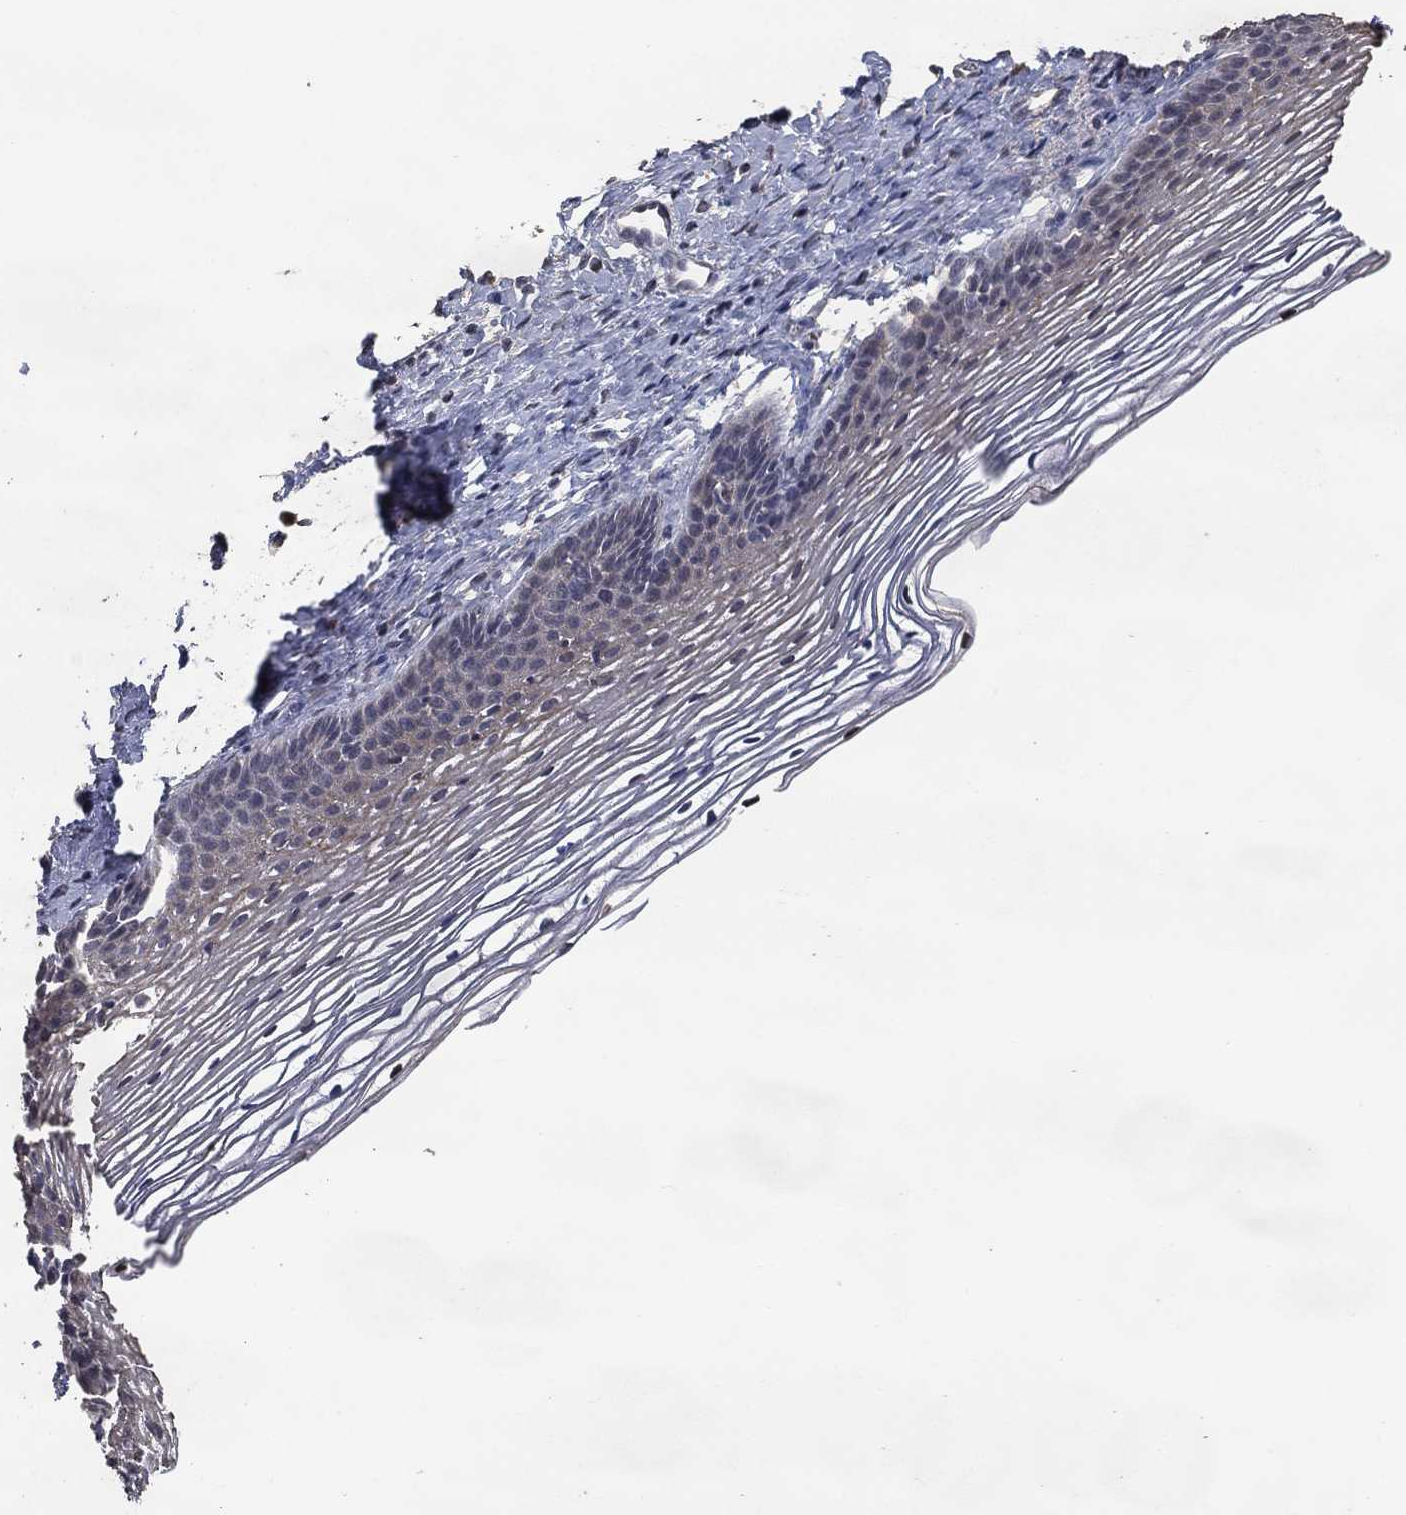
{"staining": {"intensity": "moderate", "quantity": "<25%", "location": "cytoplasmic/membranous"}, "tissue": "cervix", "cell_type": "Squamous epithelial cells", "image_type": "normal", "snomed": [{"axis": "morphology", "description": "Normal tissue, NOS"}, {"axis": "topography", "description": "Cervix"}], "caption": "Immunohistochemical staining of unremarkable human cervix shows low levels of moderate cytoplasmic/membranous positivity in about <25% of squamous epithelial cells.", "gene": "DSG1", "patient": {"sex": "female", "age": 39}}